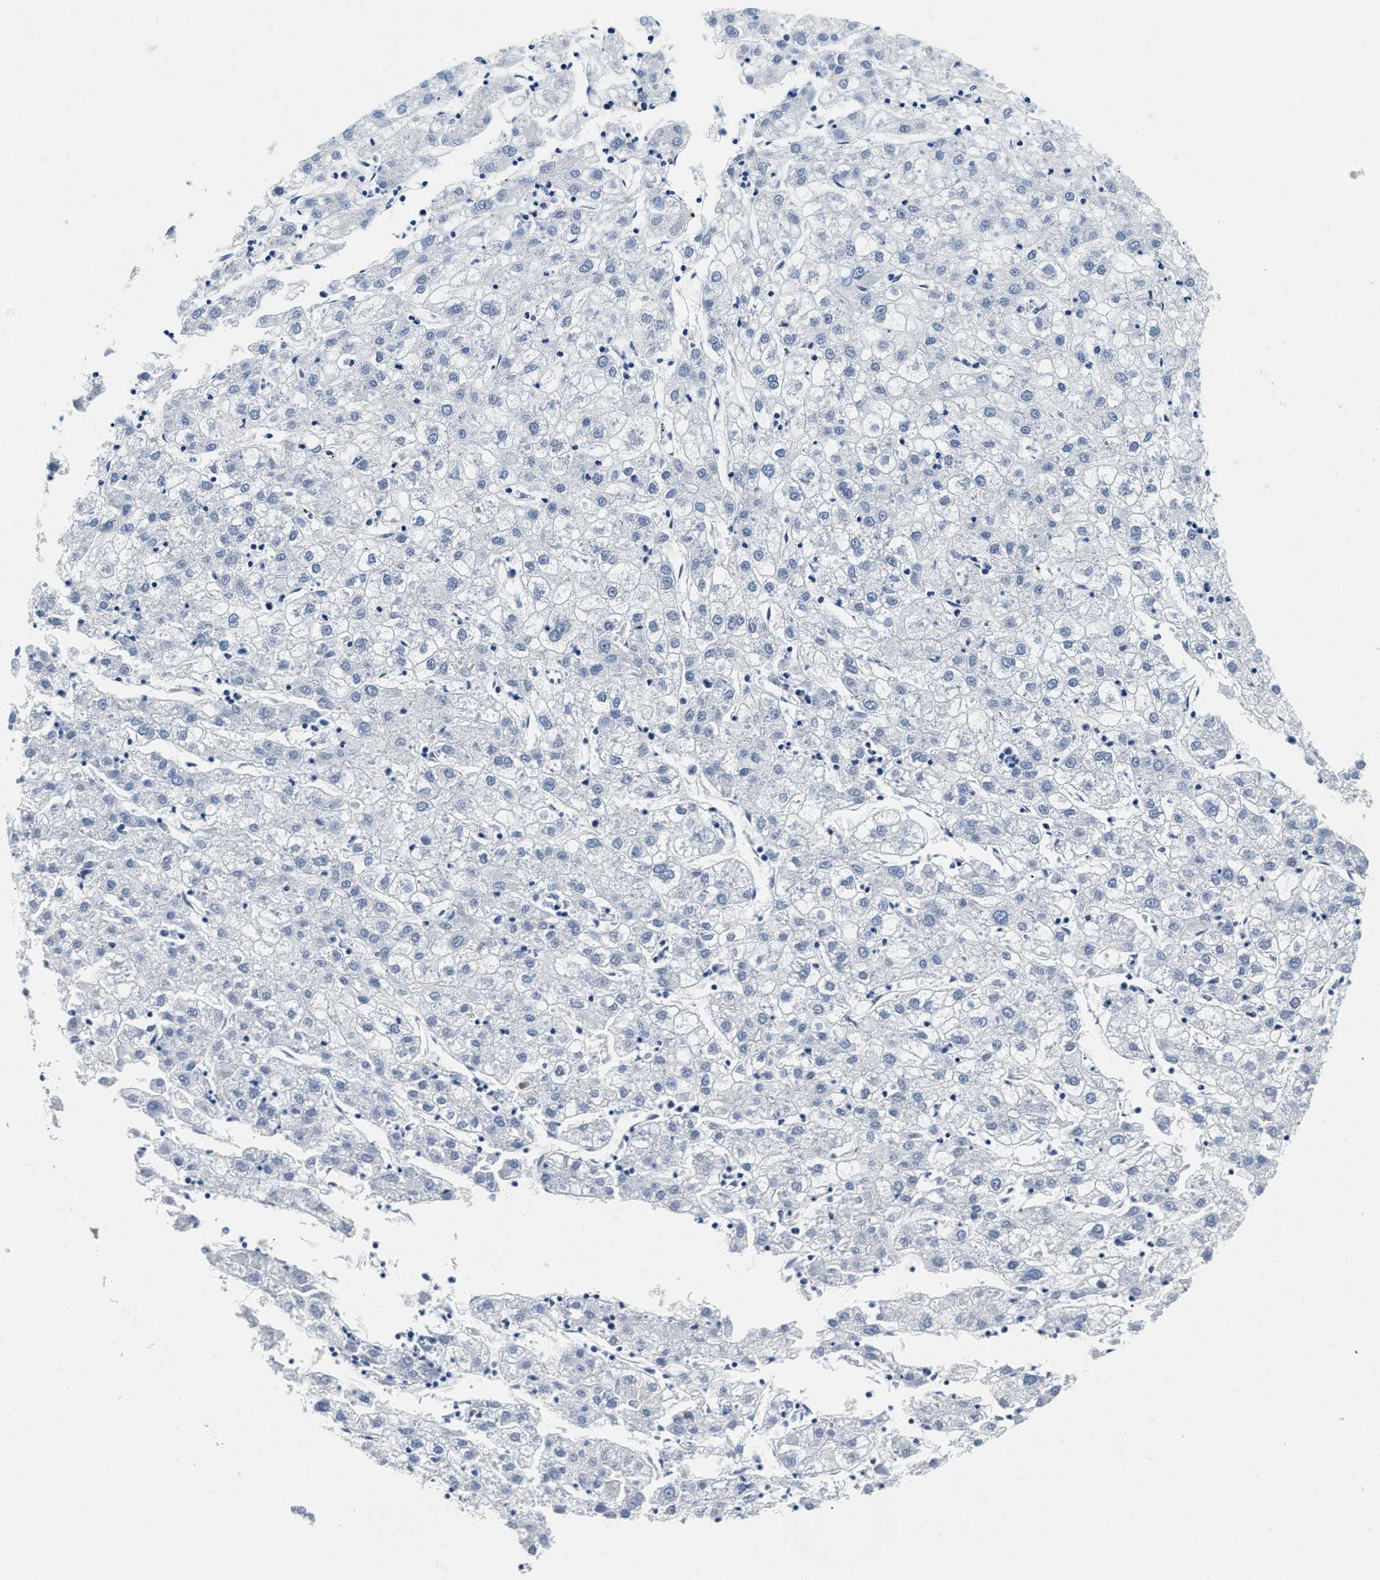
{"staining": {"intensity": "negative", "quantity": "none", "location": "none"}, "tissue": "liver cancer", "cell_type": "Tumor cells", "image_type": "cancer", "snomed": [{"axis": "morphology", "description": "Carcinoma, Hepatocellular, NOS"}, {"axis": "topography", "description": "Liver"}], "caption": "The photomicrograph displays no staining of tumor cells in liver cancer.", "gene": "EIF2AK2", "patient": {"sex": "male", "age": 72}}